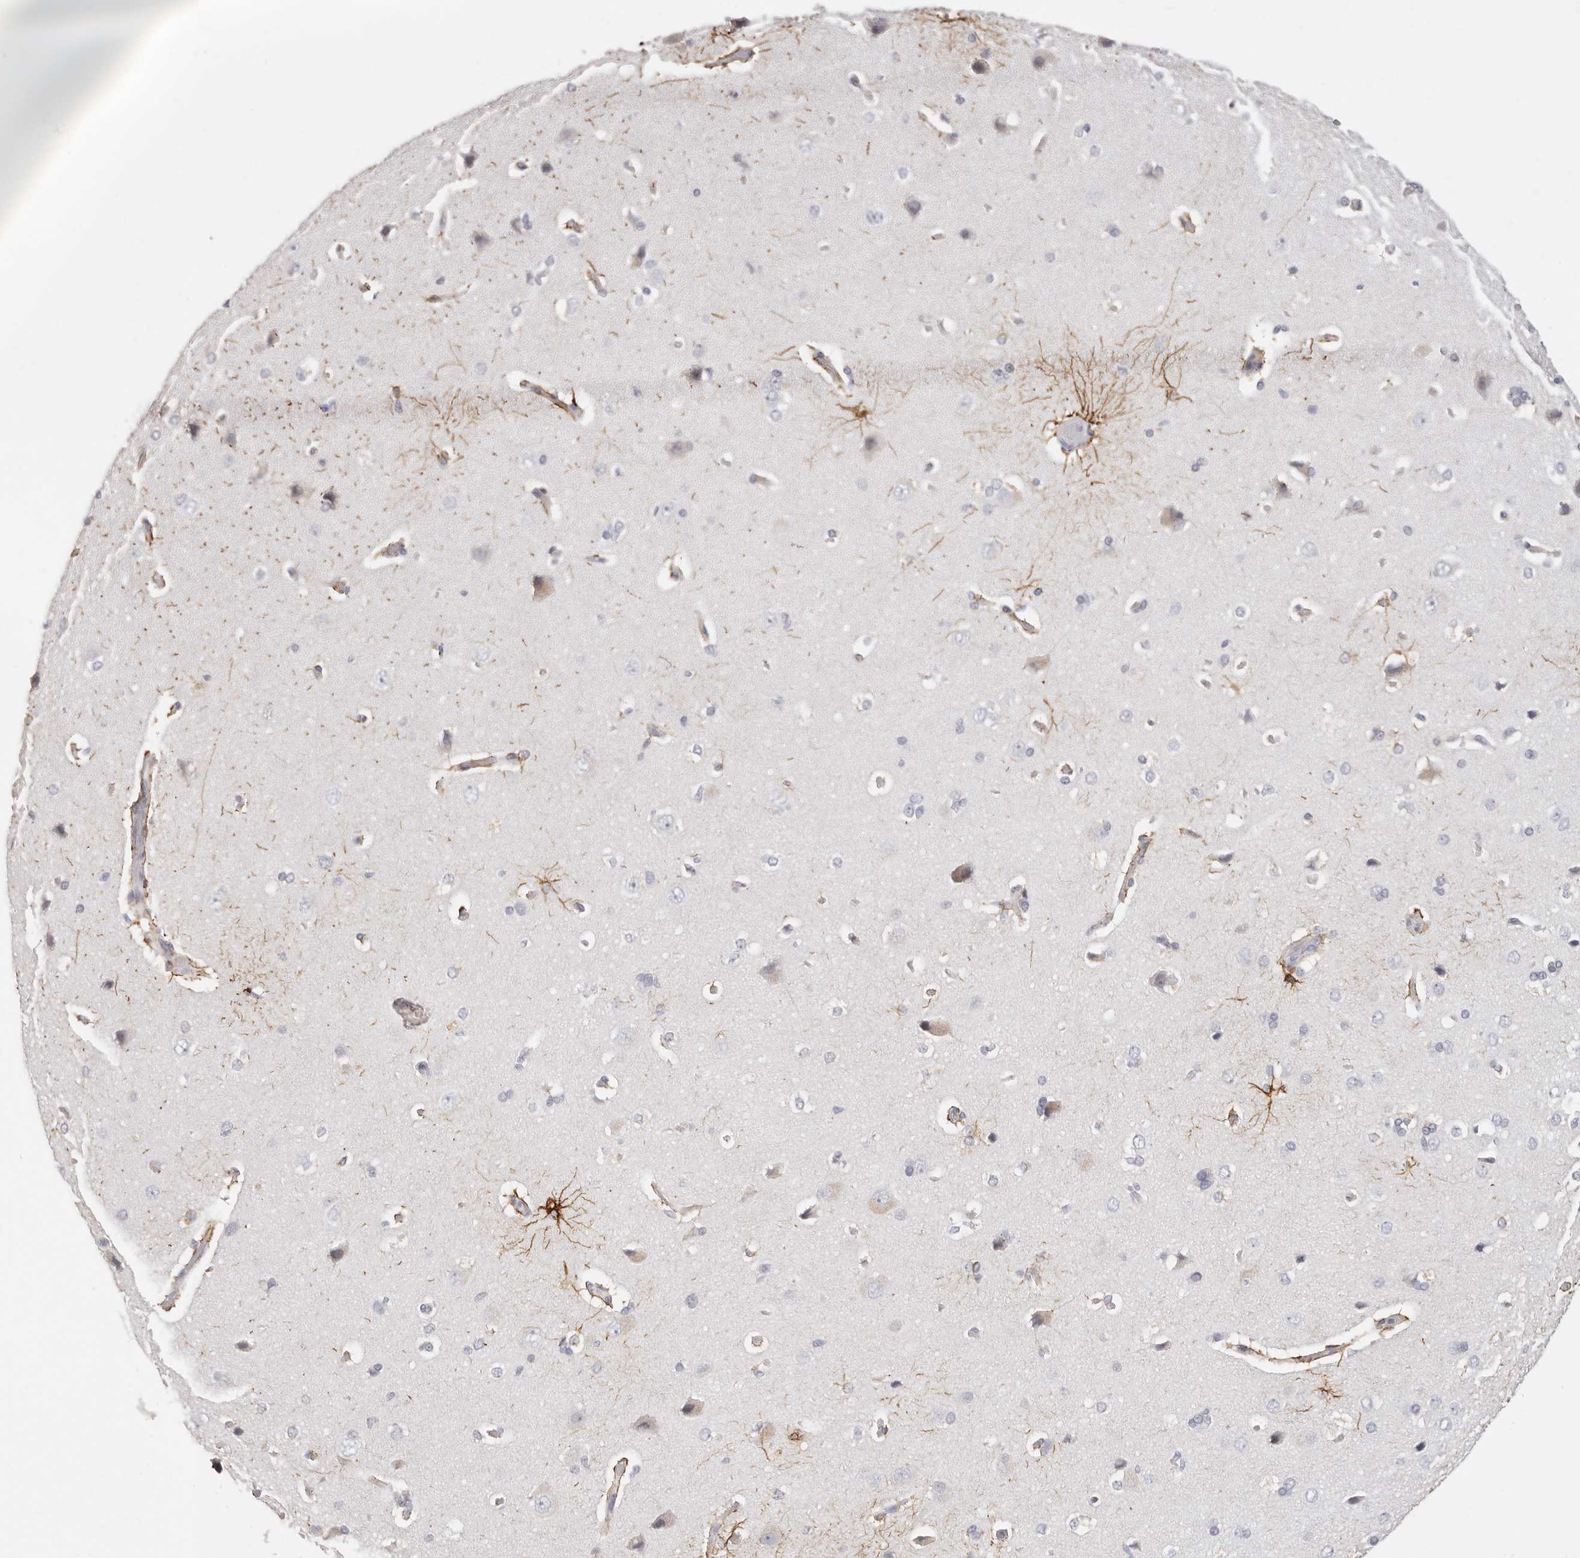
{"staining": {"intensity": "moderate", "quantity": "25%-75%", "location": "cytoplasmic/membranous"}, "tissue": "cerebral cortex", "cell_type": "Endothelial cells", "image_type": "normal", "snomed": [{"axis": "morphology", "description": "Normal tissue, NOS"}, {"axis": "topography", "description": "Cerebral cortex"}], "caption": "High-power microscopy captured an immunohistochemistry histopathology image of normal cerebral cortex, revealing moderate cytoplasmic/membranous expression in approximately 25%-75% of endothelial cells. (IHC, brightfield microscopy, high magnification).", "gene": "ASCL1", "patient": {"sex": "male", "age": 62}}